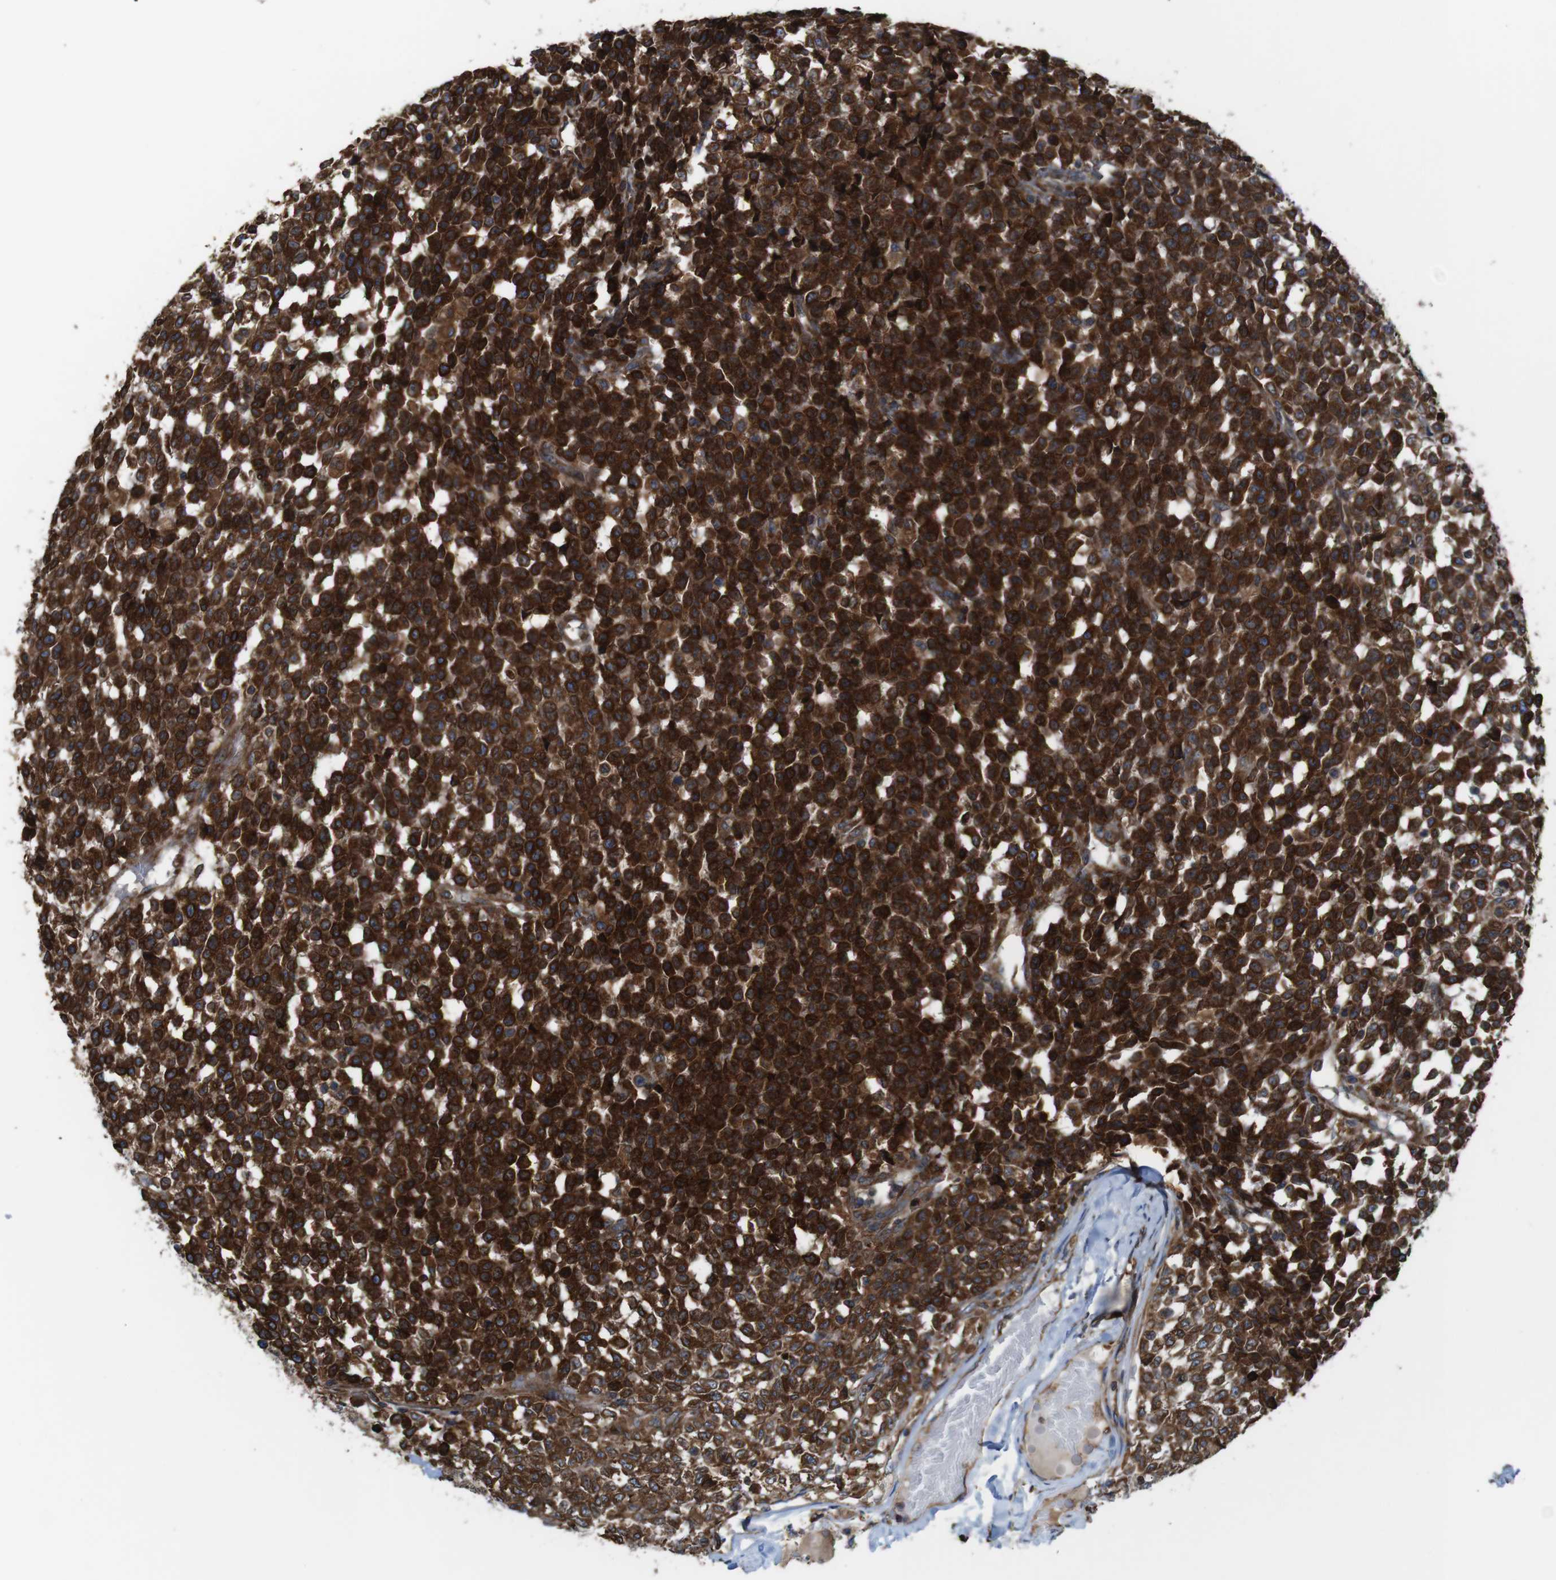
{"staining": {"intensity": "strong", "quantity": ">75%", "location": "cytoplasmic/membranous"}, "tissue": "testis cancer", "cell_type": "Tumor cells", "image_type": "cancer", "snomed": [{"axis": "morphology", "description": "Seminoma, NOS"}, {"axis": "topography", "description": "Testis"}], "caption": "Immunohistochemistry (IHC) photomicrograph of human testis cancer (seminoma) stained for a protein (brown), which demonstrates high levels of strong cytoplasmic/membranous expression in about >75% of tumor cells.", "gene": "UGGT1", "patient": {"sex": "male", "age": 59}}